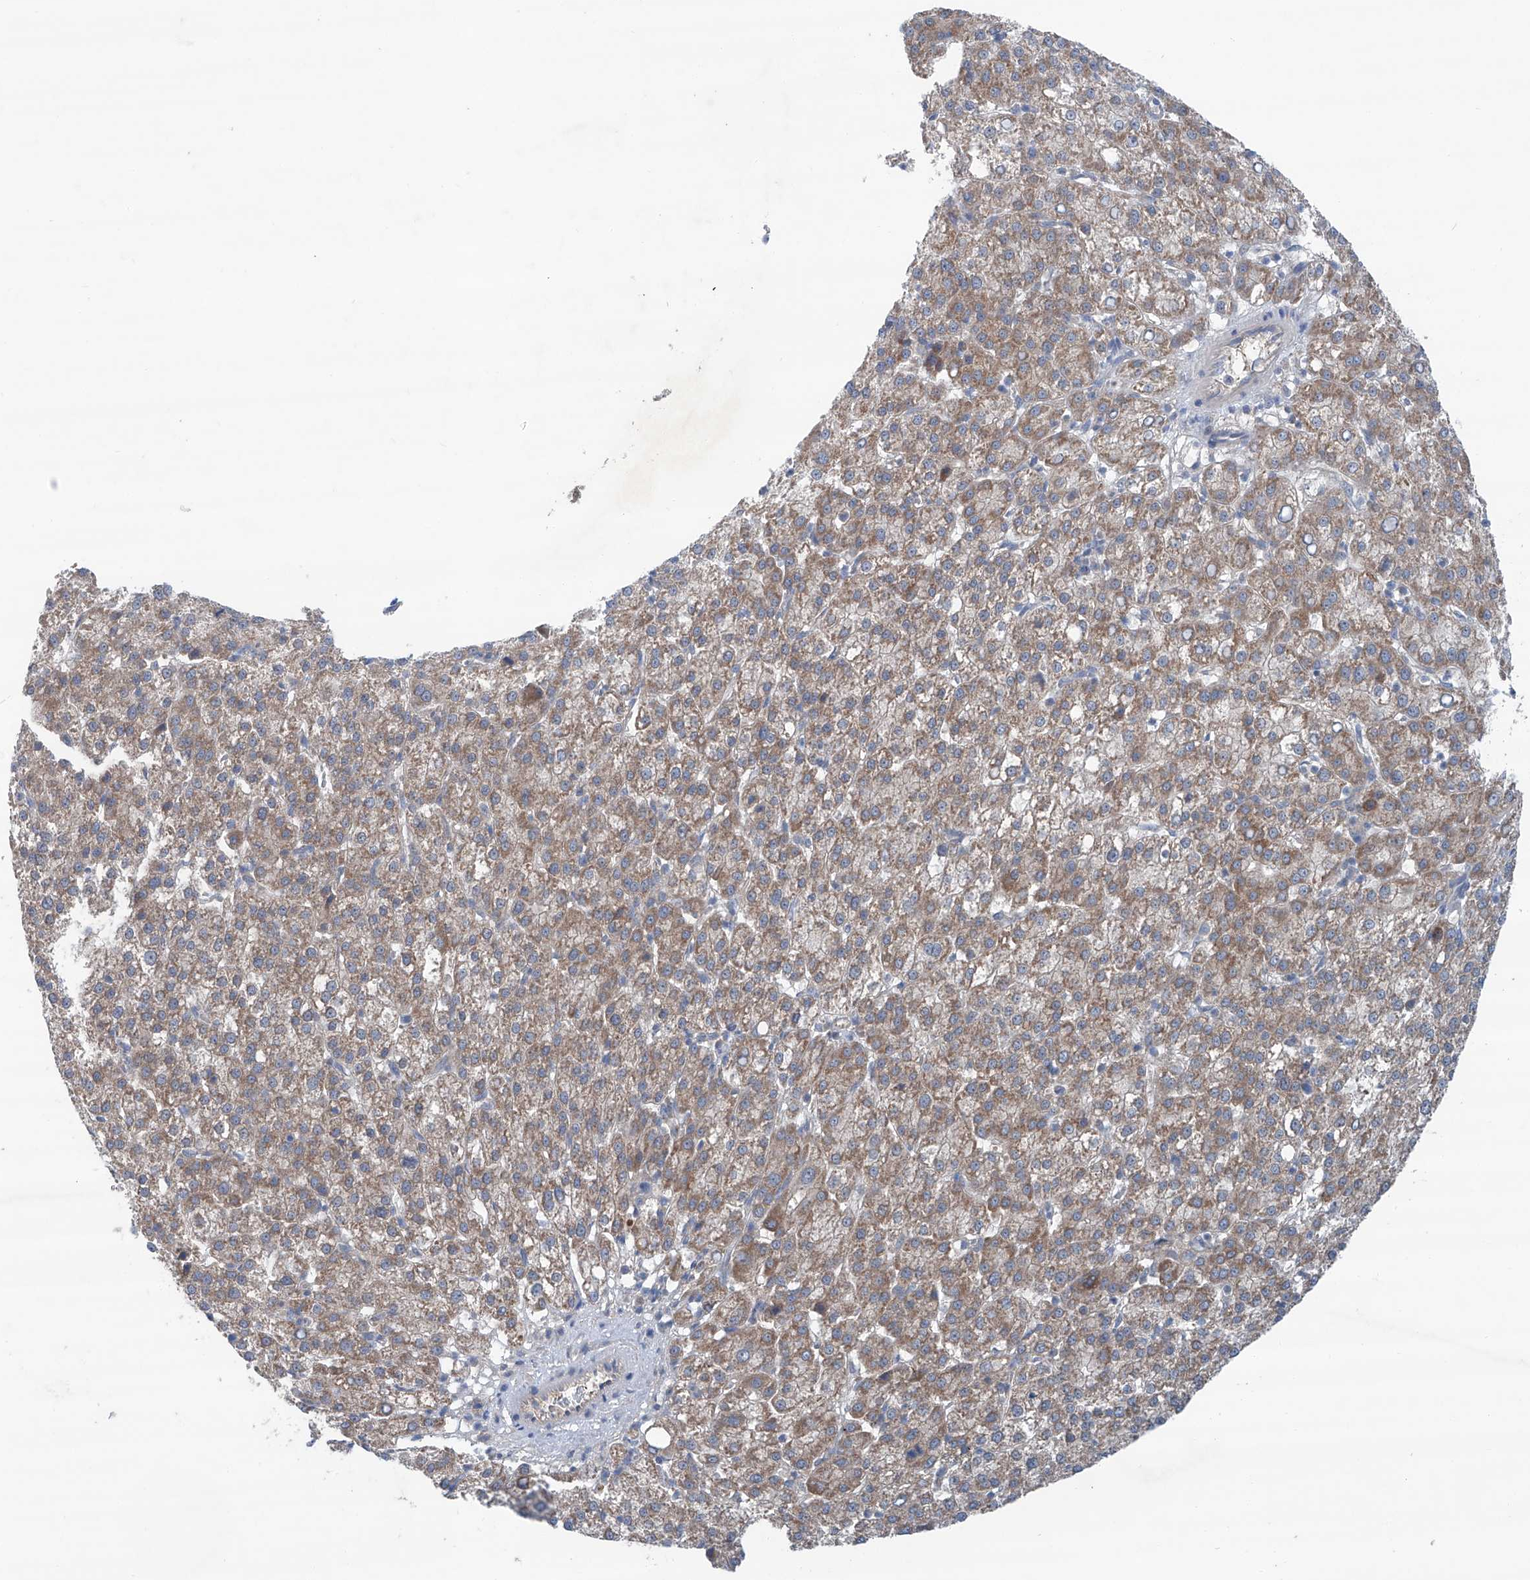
{"staining": {"intensity": "moderate", "quantity": ">75%", "location": "cytoplasmic/membranous"}, "tissue": "liver cancer", "cell_type": "Tumor cells", "image_type": "cancer", "snomed": [{"axis": "morphology", "description": "Carcinoma, Hepatocellular, NOS"}, {"axis": "topography", "description": "Liver"}], "caption": "Human liver hepatocellular carcinoma stained for a protein (brown) reveals moderate cytoplasmic/membranous positive staining in approximately >75% of tumor cells.", "gene": "SIX4", "patient": {"sex": "female", "age": 58}}